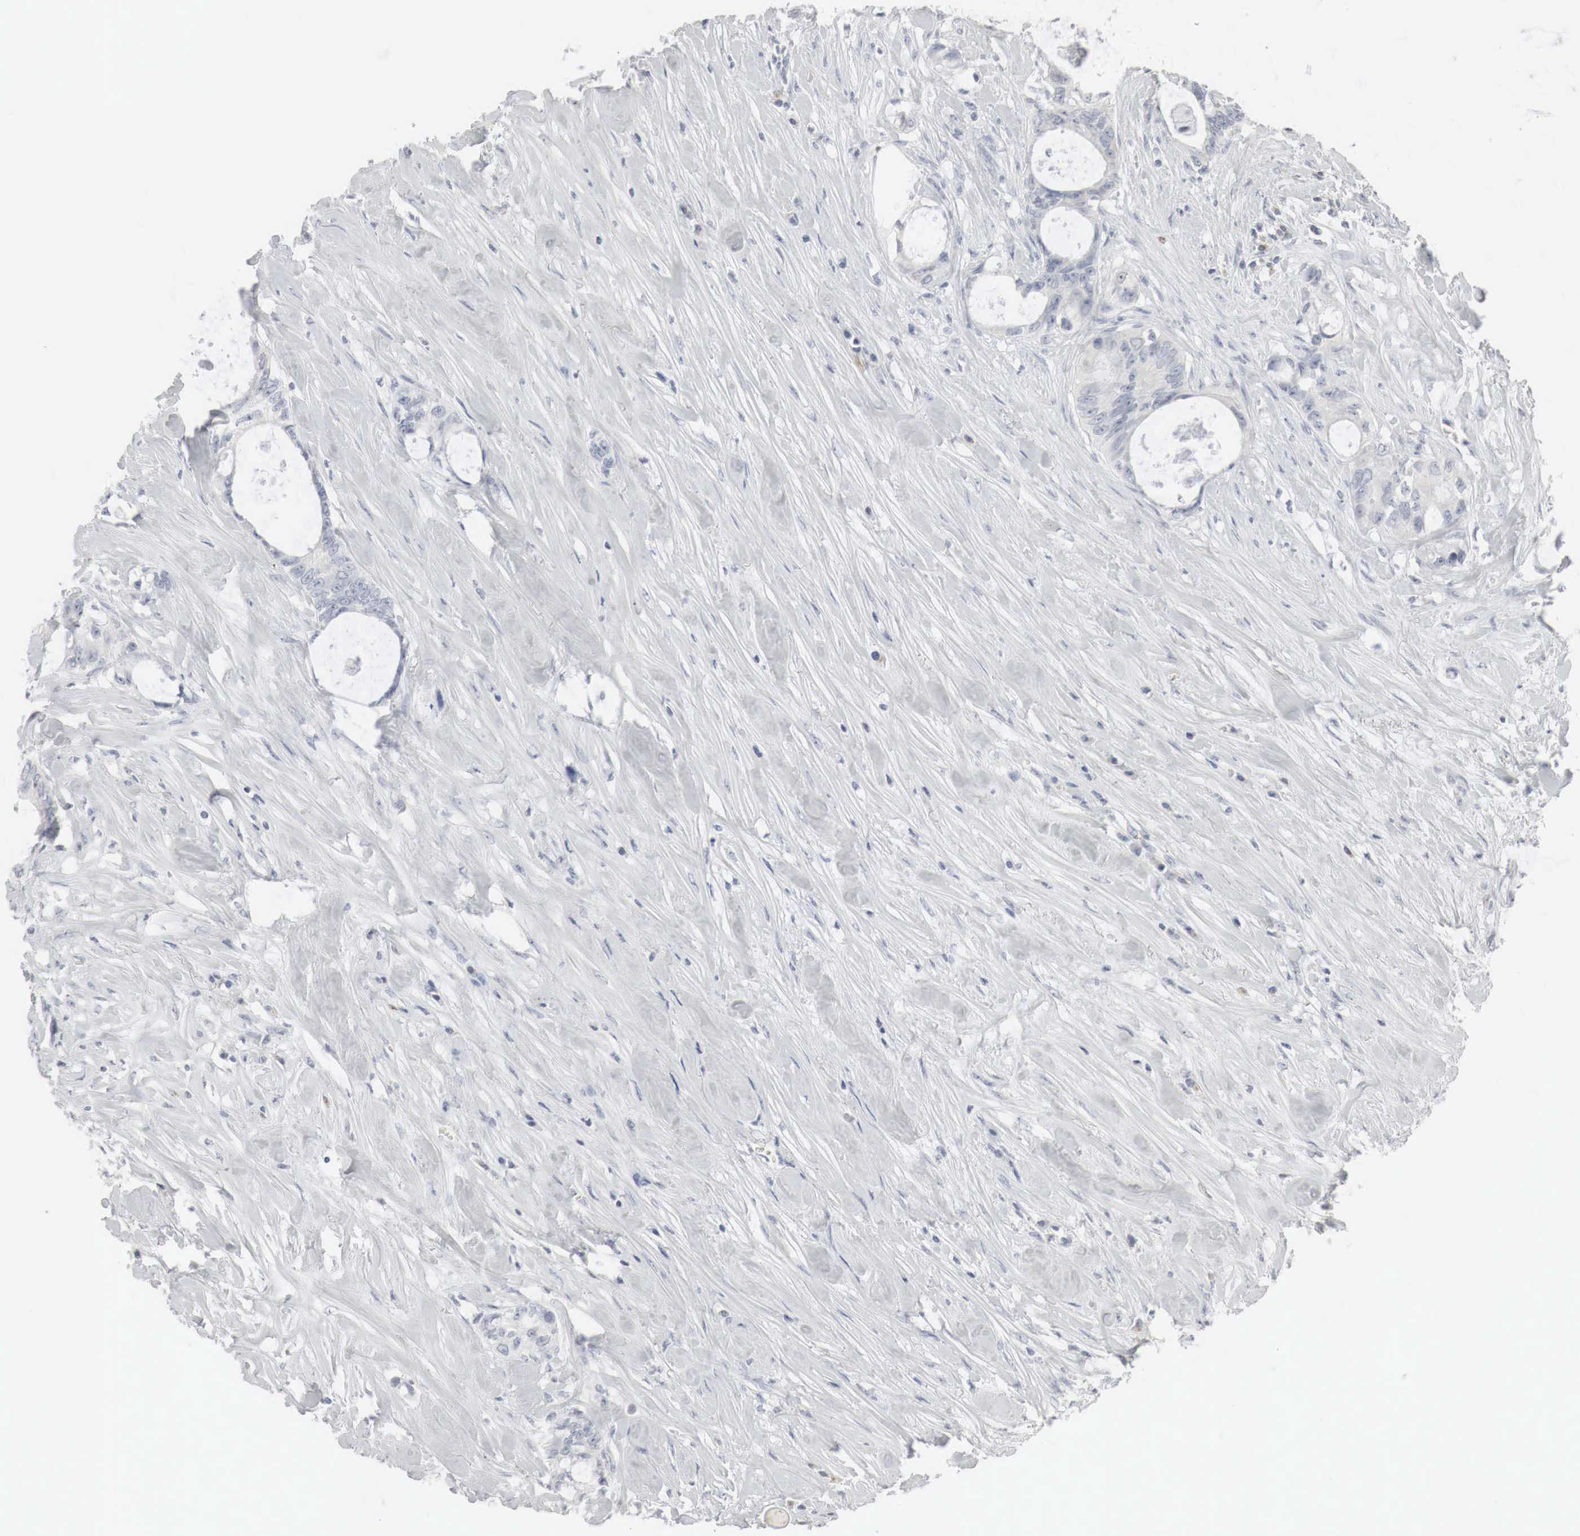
{"staining": {"intensity": "weak", "quantity": "<25%", "location": "cytoplasmic/membranous"}, "tissue": "colorectal cancer", "cell_type": "Tumor cells", "image_type": "cancer", "snomed": [{"axis": "morphology", "description": "Adenocarcinoma, NOS"}, {"axis": "topography", "description": "Rectum"}], "caption": "Micrograph shows no protein expression in tumor cells of colorectal cancer (adenocarcinoma) tissue.", "gene": "TP63", "patient": {"sex": "female", "age": 57}}